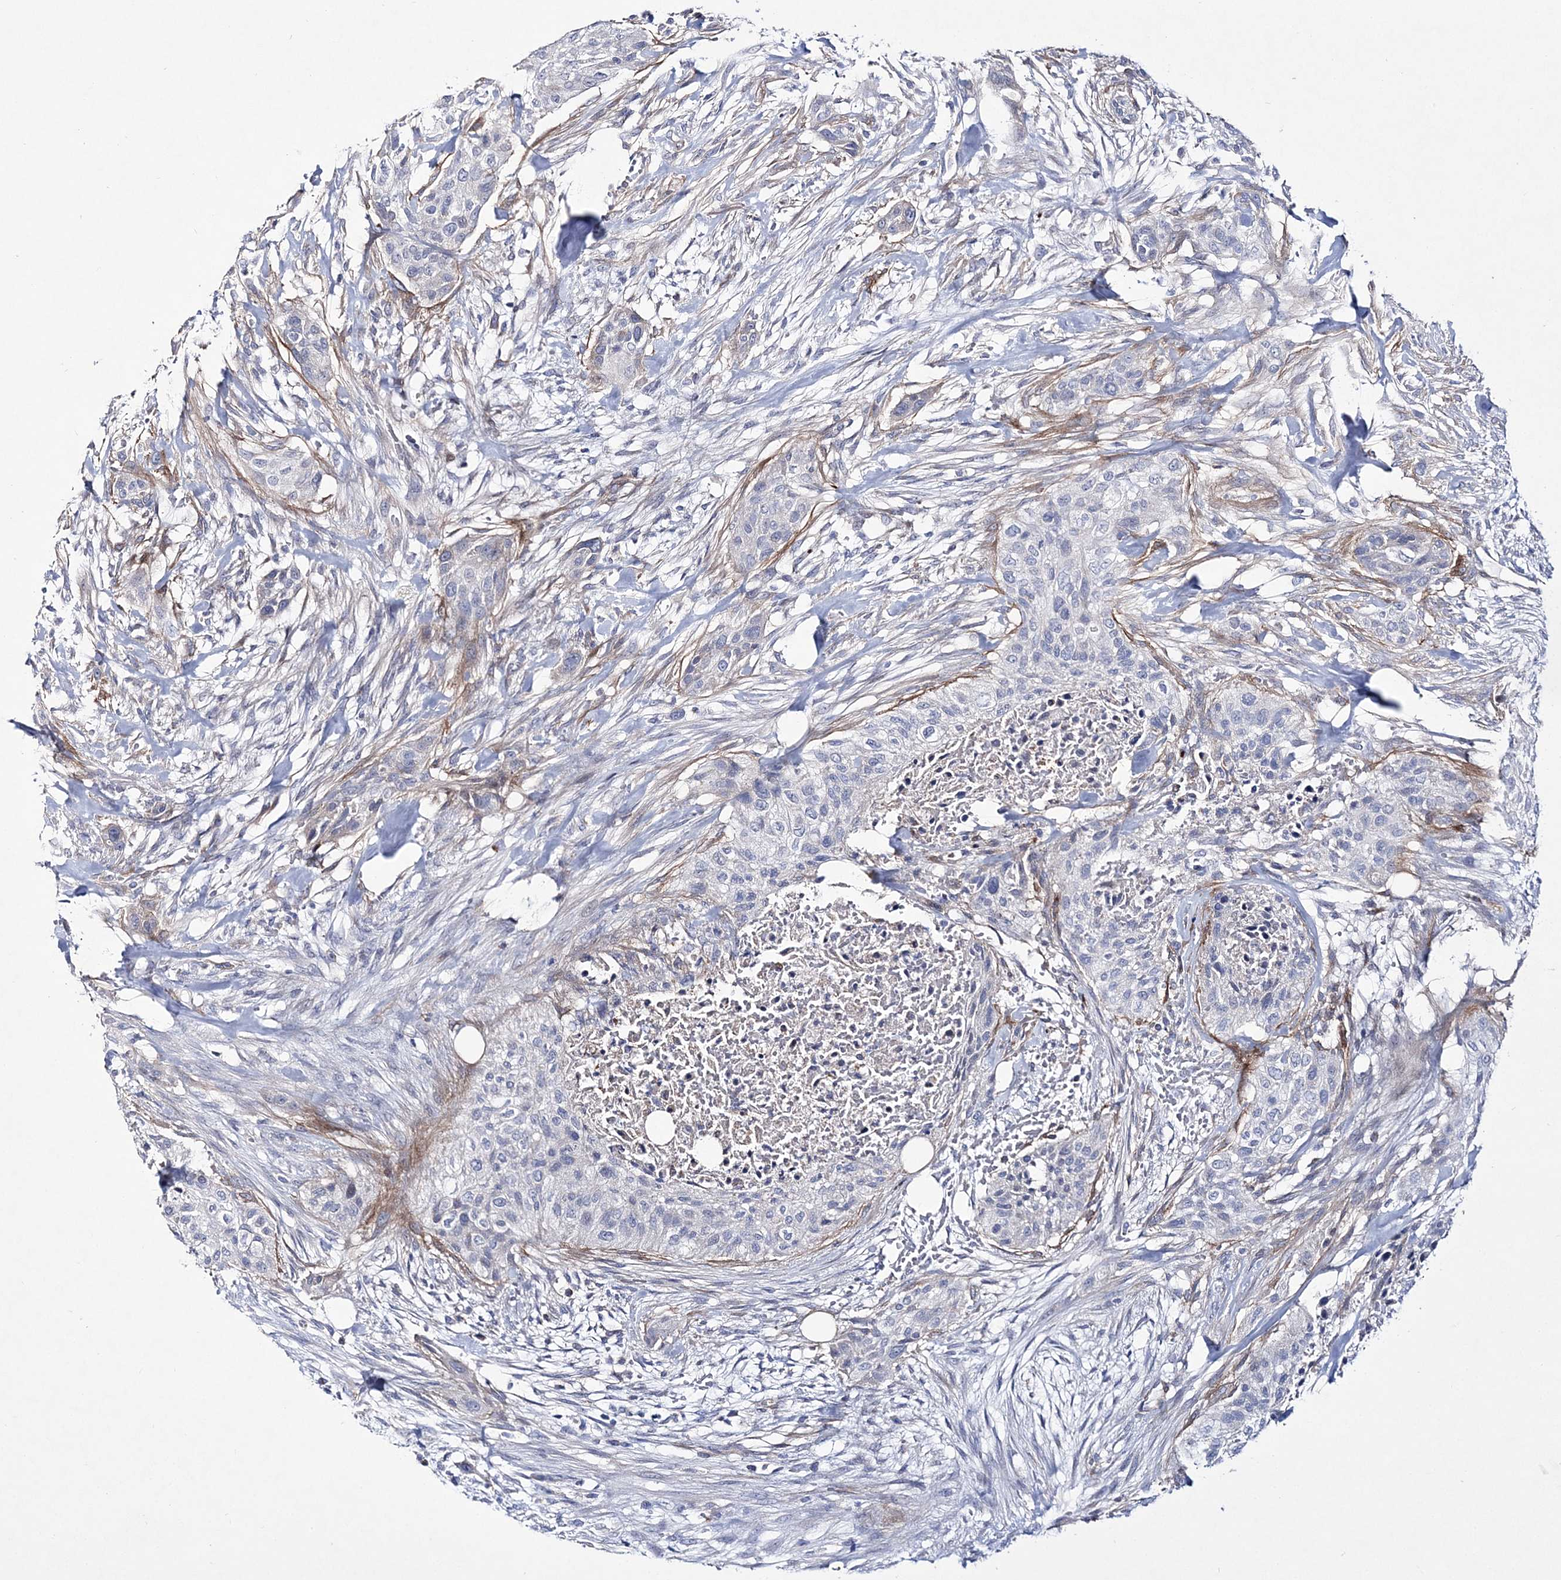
{"staining": {"intensity": "negative", "quantity": "none", "location": "none"}, "tissue": "urothelial cancer", "cell_type": "Tumor cells", "image_type": "cancer", "snomed": [{"axis": "morphology", "description": "Urothelial carcinoma, High grade"}, {"axis": "topography", "description": "Urinary bladder"}], "caption": "DAB (3,3'-diaminobenzidine) immunohistochemical staining of urothelial carcinoma (high-grade) demonstrates no significant staining in tumor cells. Nuclei are stained in blue.", "gene": "ANO1", "patient": {"sex": "male", "age": 35}}